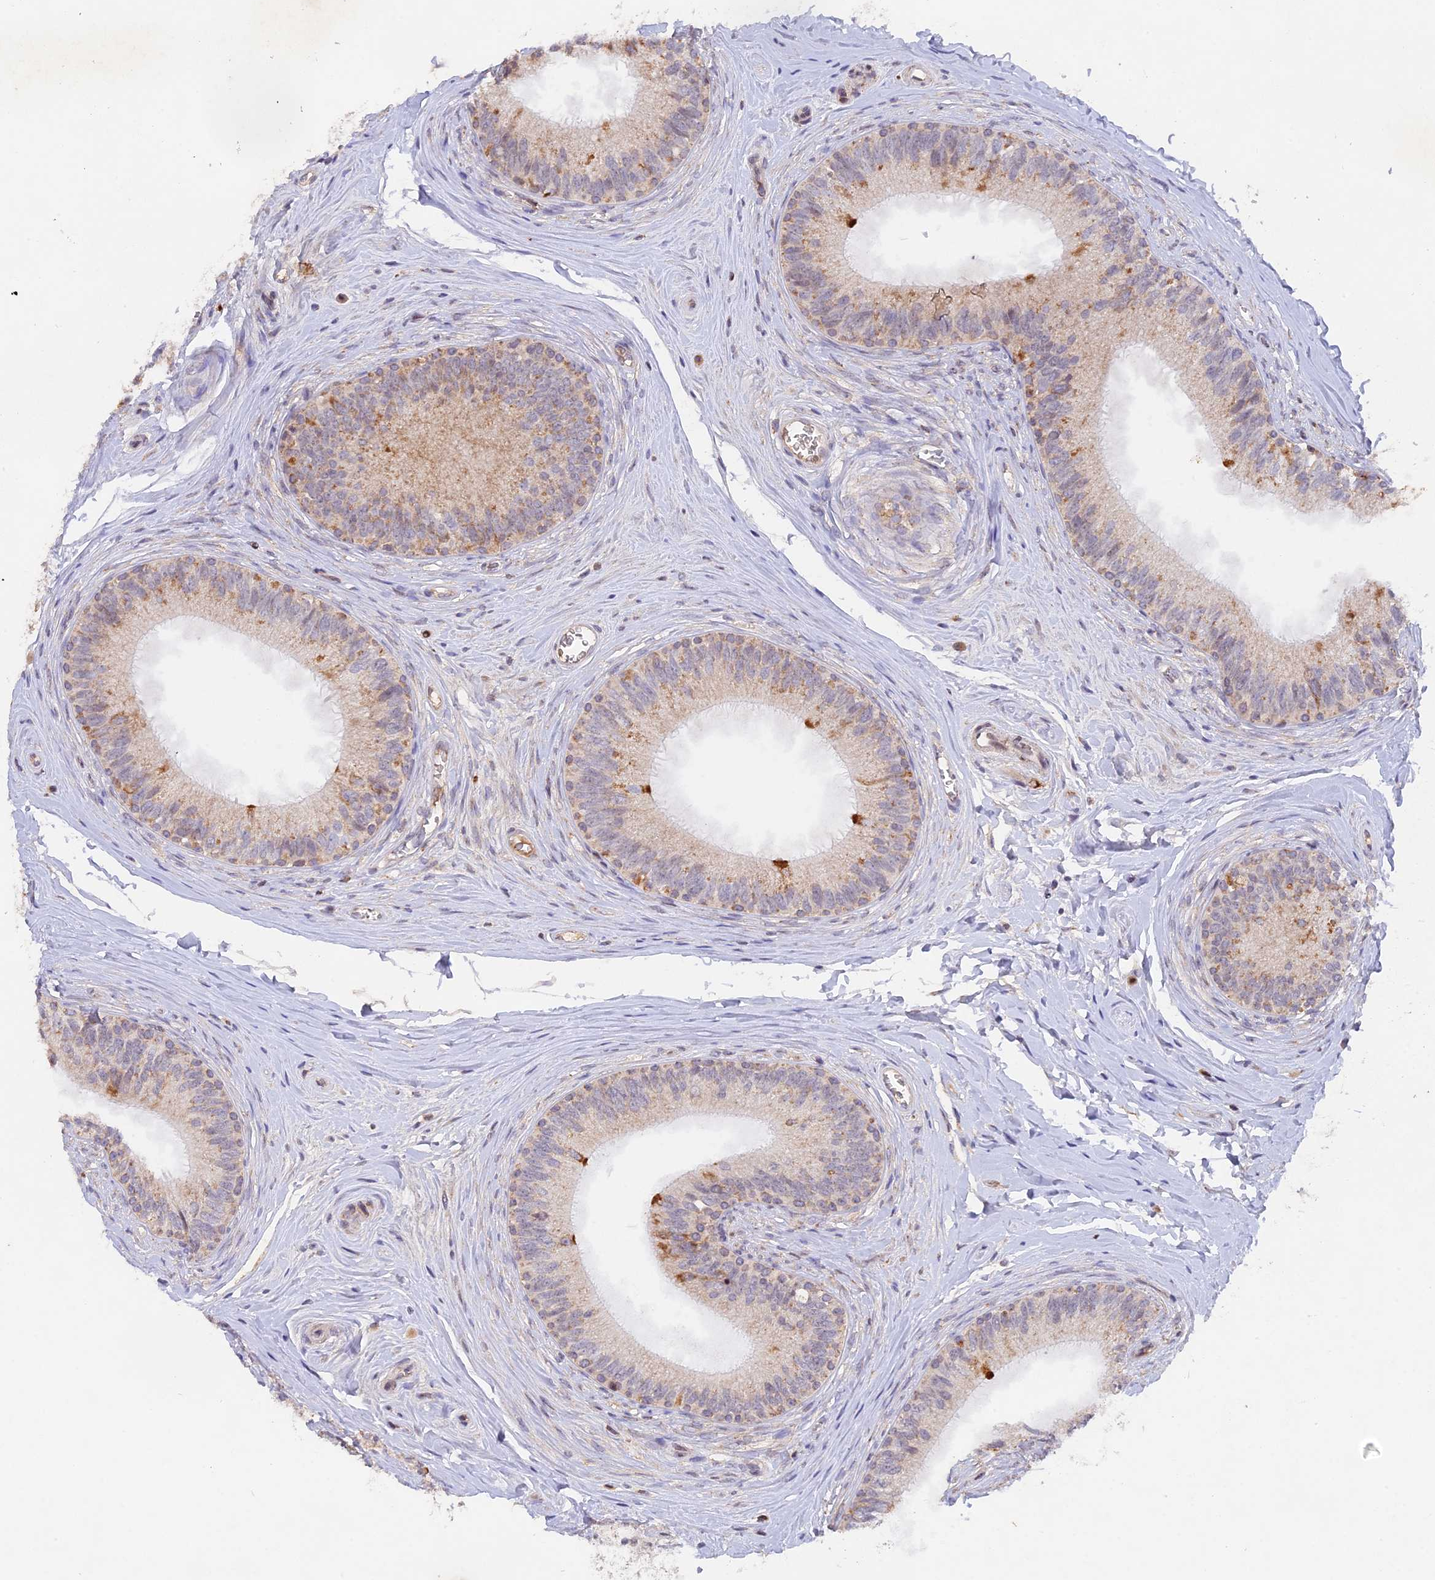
{"staining": {"intensity": "moderate", "quantity": "<25%", "location": "cytoplasmic/membranous"}, "tissue": "epididymis", "cell_type": "Glandular cells", "image_type": "normal", "snomed": [{"axis": "morphology", "description": "Normal tissue, NOS"}, {"axis": "topography", "description": "Epididymis"}], "caption": "Protein staining demonstrates moderate cytoplasmic/membranous positivity in about <25% of glandular cells in unremarkable epididymis.", "gene": "MPV17L", "patient": {"sex": "male", "age": 33}}